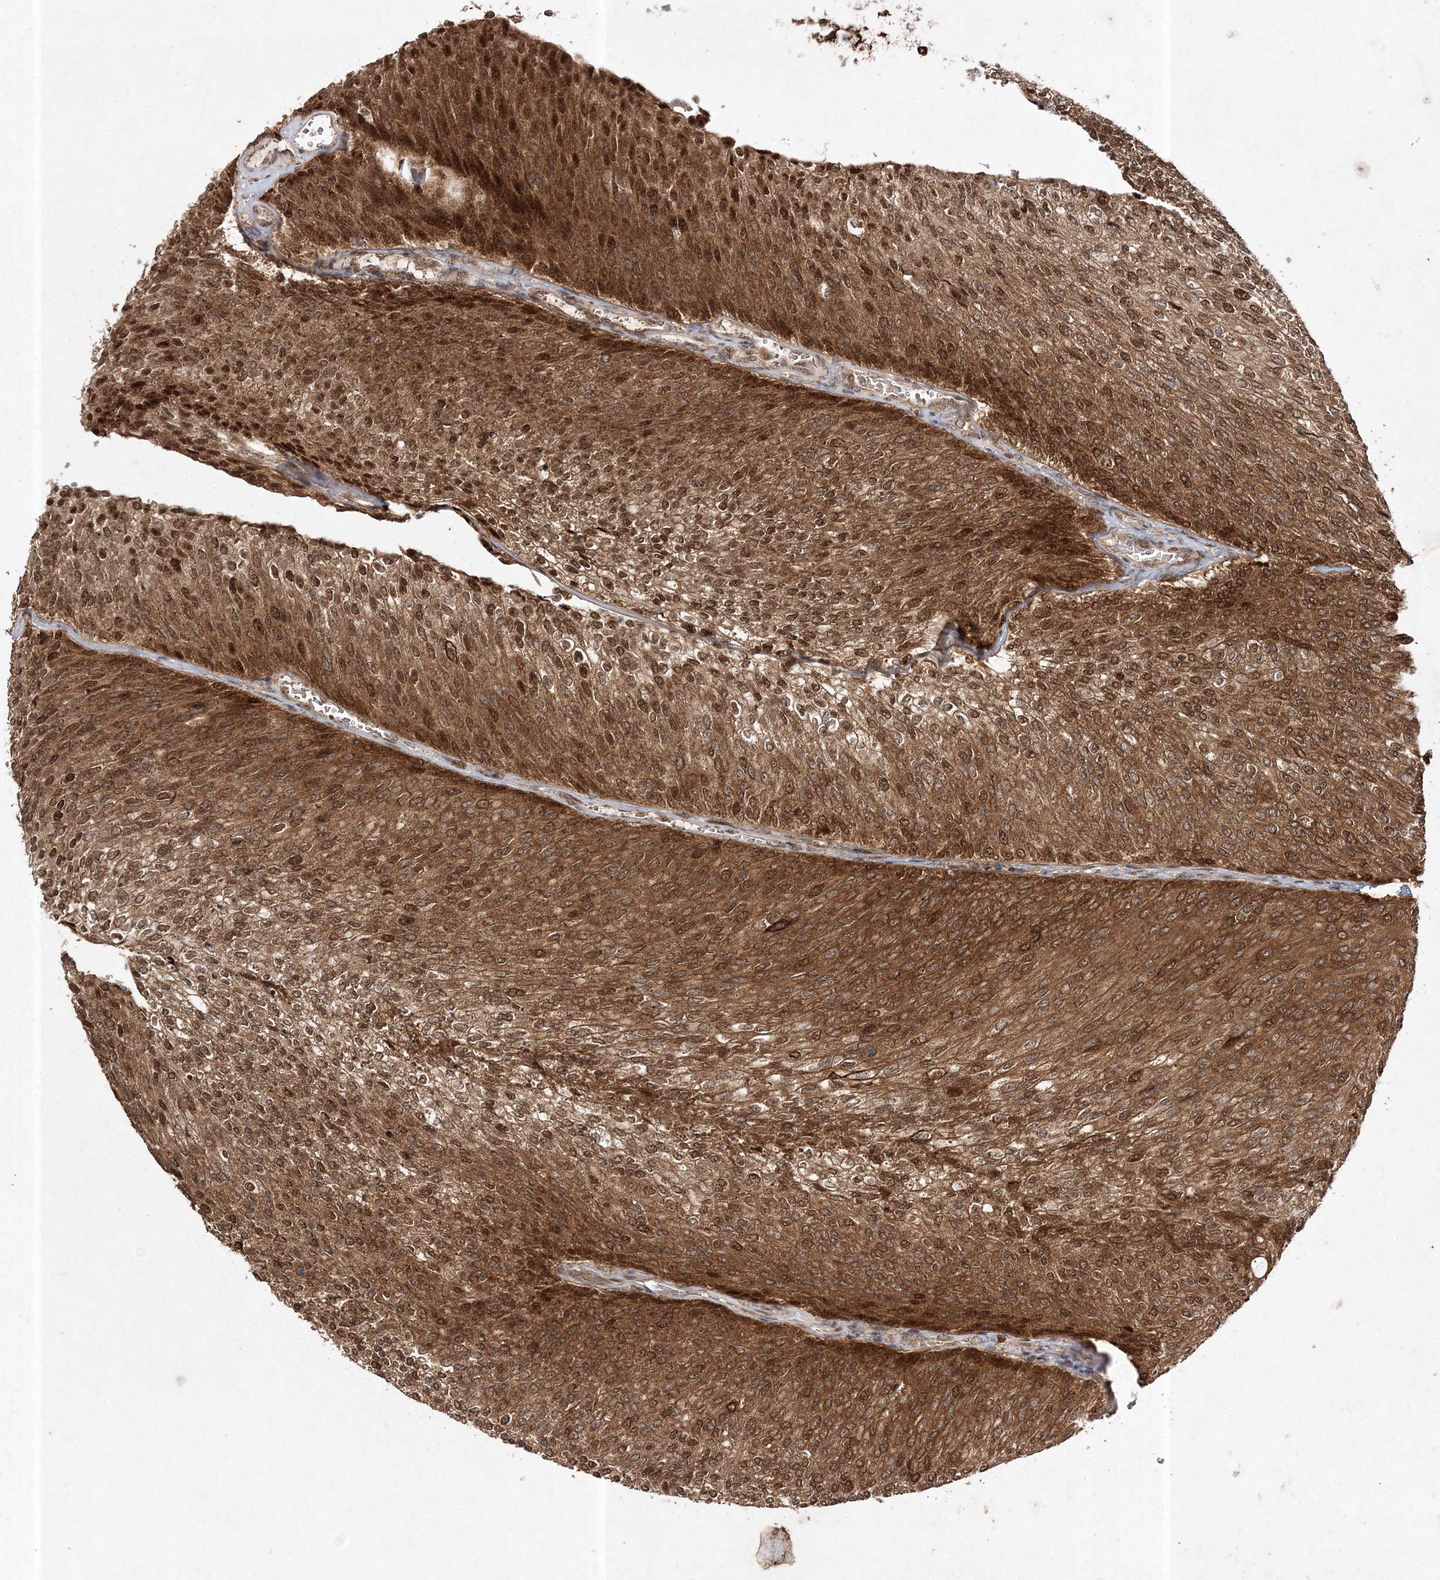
{"staining": {"intensity": "moderate", "quantity": ">75%", "location": "cytoplasmic/membranous,nuclear"}, "tissue": "urothelial cancer", "cell_type": "Tumor cells", "image_type": "cancer", "snomed": [{"axis": "morphology", "description": "Urothelial carcinoma, Low grade"}, {"axis": "topography", "description": "Urinary bladder"}], "caption": "Immunohistochemistry (IHC) of urothelial cancer reveals medium levels of moderate cytoplasmic/membranous and nuclear staining in about >75% of tumor cells.", "gene": "NIF3L1", "patient": {"sex": "female", "age": 79}}